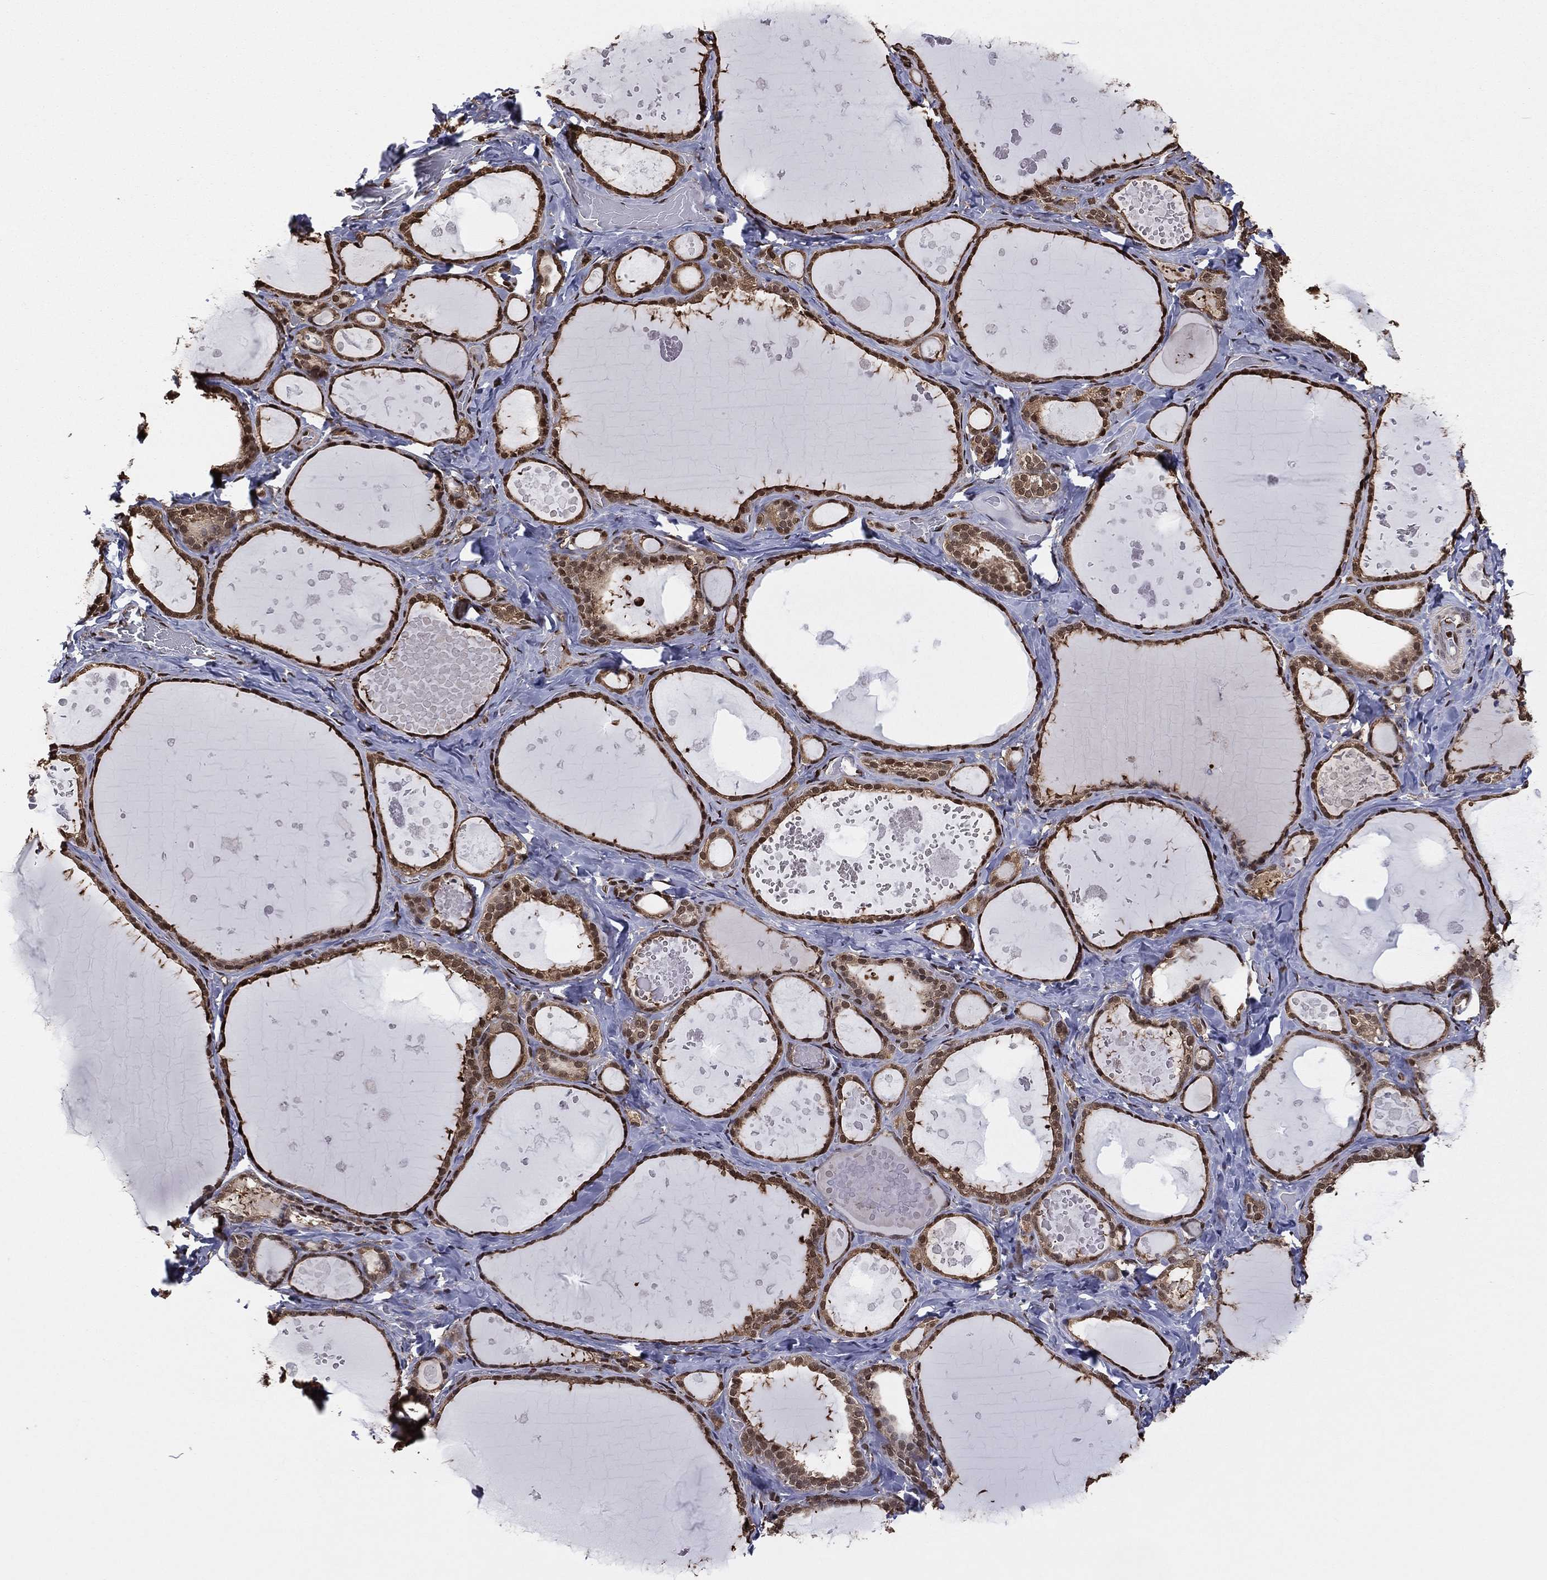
{"staining": {"intensity": "strong", "quantity": "25%-75%", "location": "nuclear"}, "tissue": "thyroid gland", "cell_type": "Glandular cells", "image_type": "normal", "snomed": [{"axis": "morphology", "description": "Normal tissue, NOS"}, {"axis": "topography", "description": "Thyroid gland"}], "caption": "Immunohistochemical staining of unremarkable thyroid gland reveals strong nuclear protein expression in about 25%-75% of glandular cells.", "gene": "GAPDH", "patient": {"sex": "female", "age": 56}}